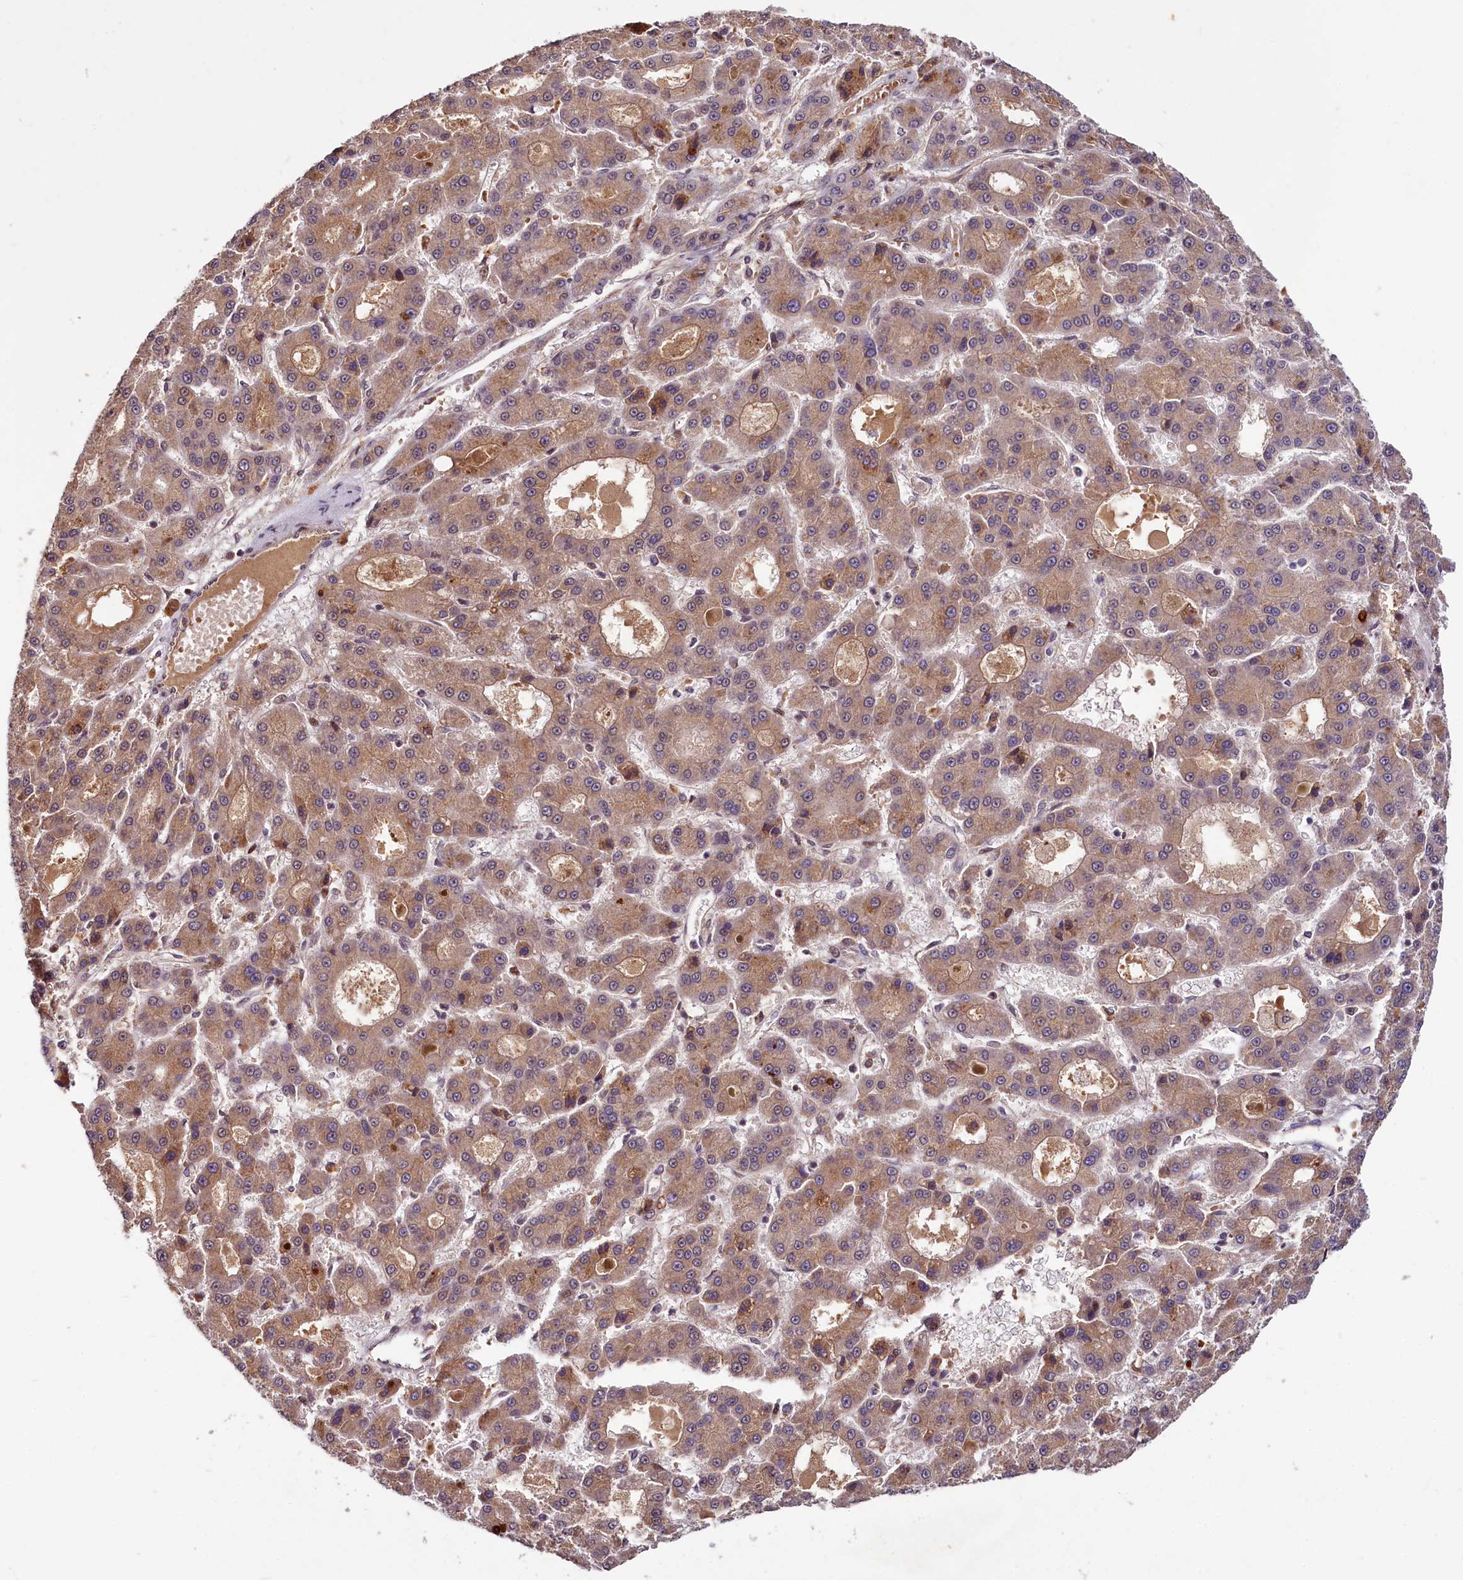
{"staining": {"intensity": "moderate", "quantity": ">75%", "location": "cytoplasmic/membranous"}, "tissue": "liver cancer", "cell_type": "Tumor cells", "image_type": "cancer", "snomed": [{"axis": "morphology", "description": "Carcinoma, Hepatocellular, NOS"}, {"axis": "topography", "description": "Liver"}], "caption": "IHC (DAB) staining of human liver cancer (hepatocellular carcinoma) reveals moderate cytoplasmic/membranous protein staining in approximately >75% of tumor cells.", "gene": "N4BP2L1", "patient": {"sex": "male", "age": 70}}